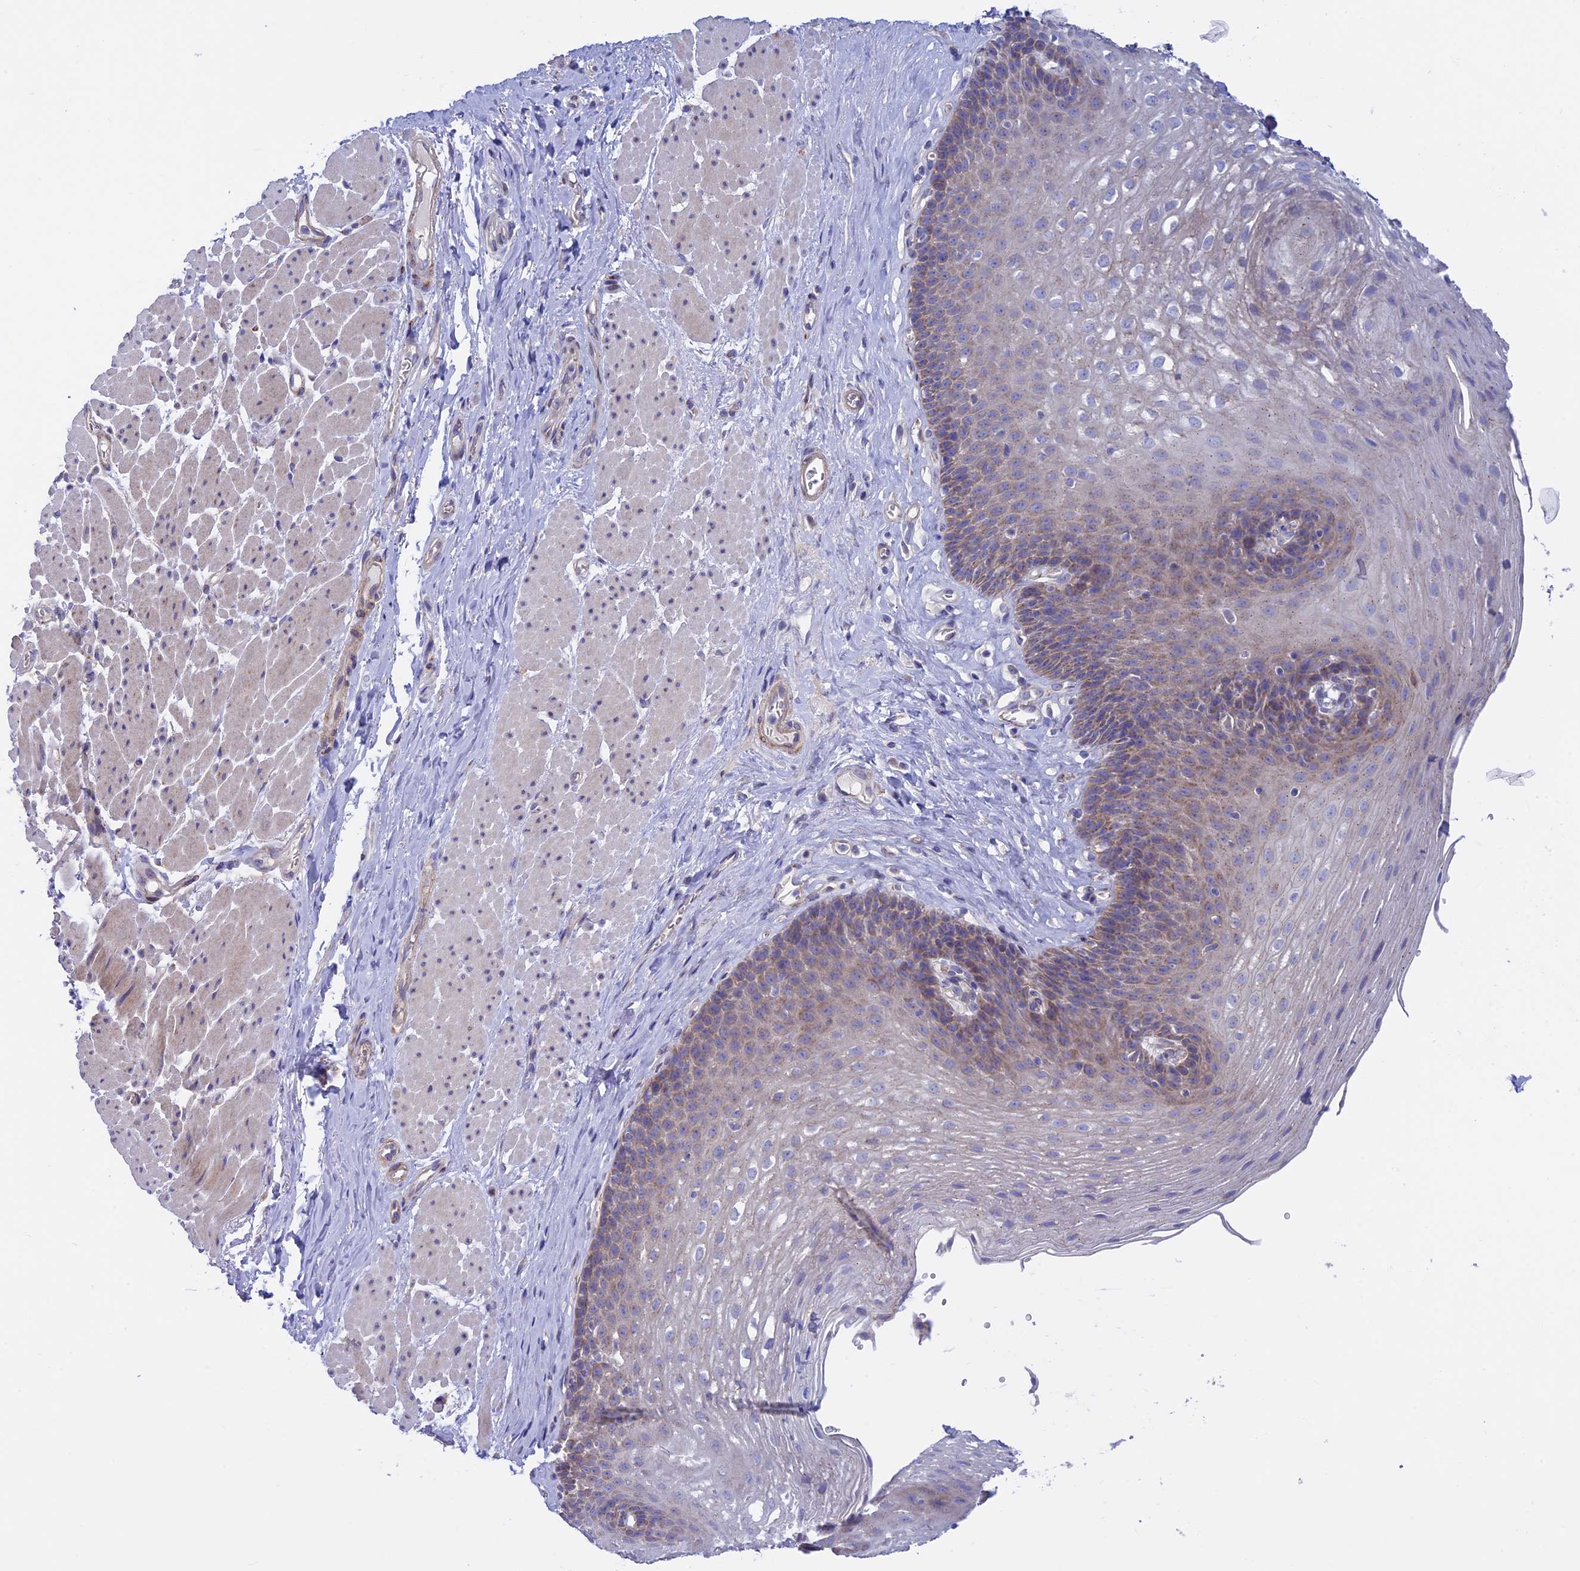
{"staining": {"intensity": "weak", "quantity": "25%-75%", "location": "cytoplasmic/membranous"}, "tissue": "esophagus", "cell_type": "Squamous epithelial cells", "image_type": "normal", "snomed": [{"axis": "morphology", "description": "Normal tissue, NOS"}, {"axis": "topography", "description": "Esophagus"}], "caption": "Protein staining exhibits weak cytoplasmic/membranous staining in about 25%-75% of squamous epithelial cells in unremarkable esophagus.", "gene": "ETFDH", "patient": {"sex": "female", "age": 66}}